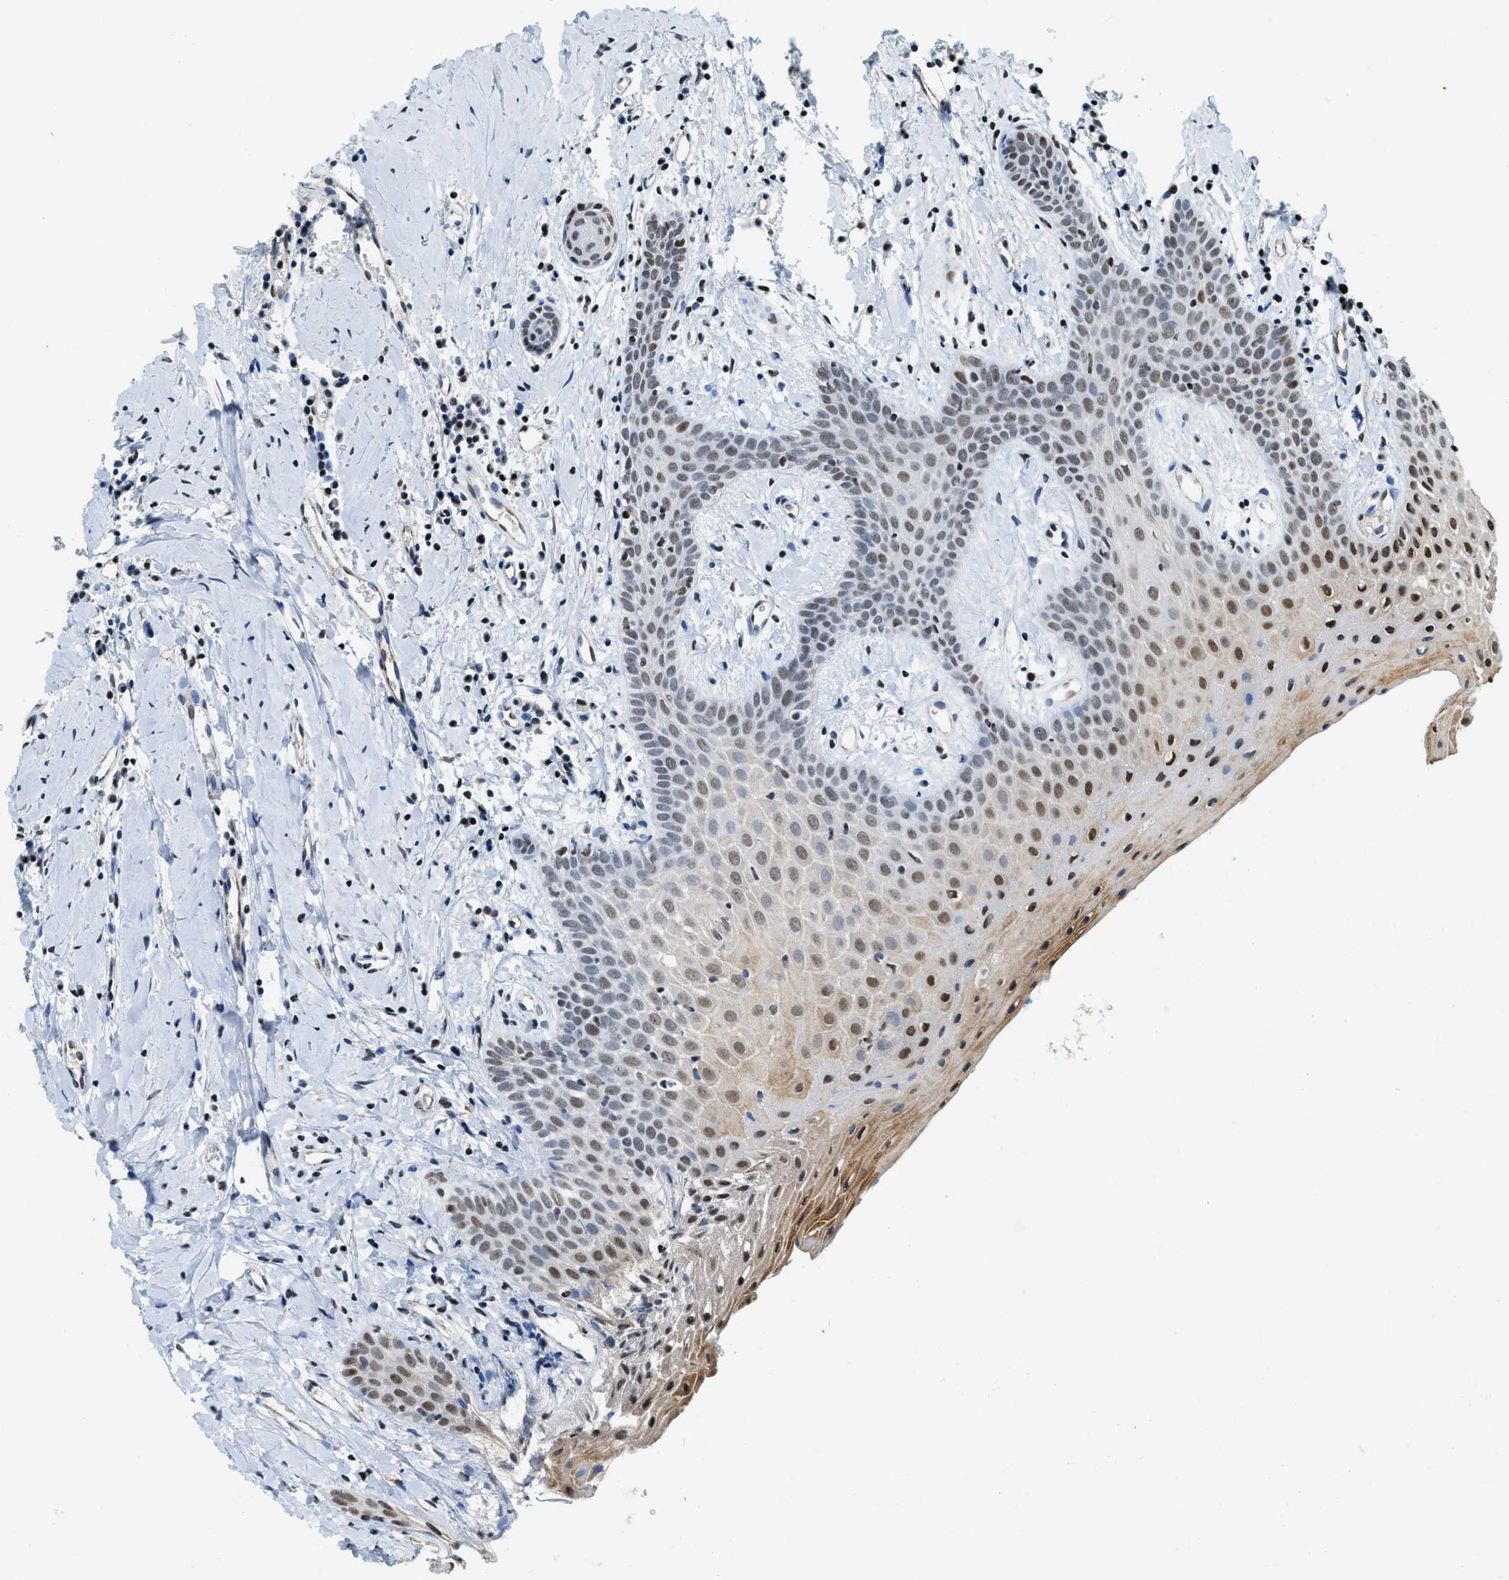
{"staining": {"intensity": "weak", "quantity": "25%-75%", "location": "cytoplasmic/membranous,nuclear"}, "tissue": "oral mucosa", "cell_type": "Squamous epithelial cells", "image_type": "normal", "snomed": [{"axis": "morphology", "description": "Normal tissue, NOS"}, {"axis": "morphology", "description": "Squamous cell carcinoma, NOS"}, {"axis": "topography", "description": "Oral tissue"}, {"axis": "topography", "description": "Salivary gland"}, {"axis": "topography", "description": "Head-Neck"}], "caption": "Protein expression analysis of benign oral mucosa displays weak cytoplasmic/membranous,nuclear staining in about 25%-75% of squamous epithelial cells. Using DAB (3,3'-diaminobenzidine) (brown) and hematoxylin (blue) stains, captured at high magnification using brightfield microscopy.", "gene": "CCNE1", "patient": {"sex": "female", "age": 62}}